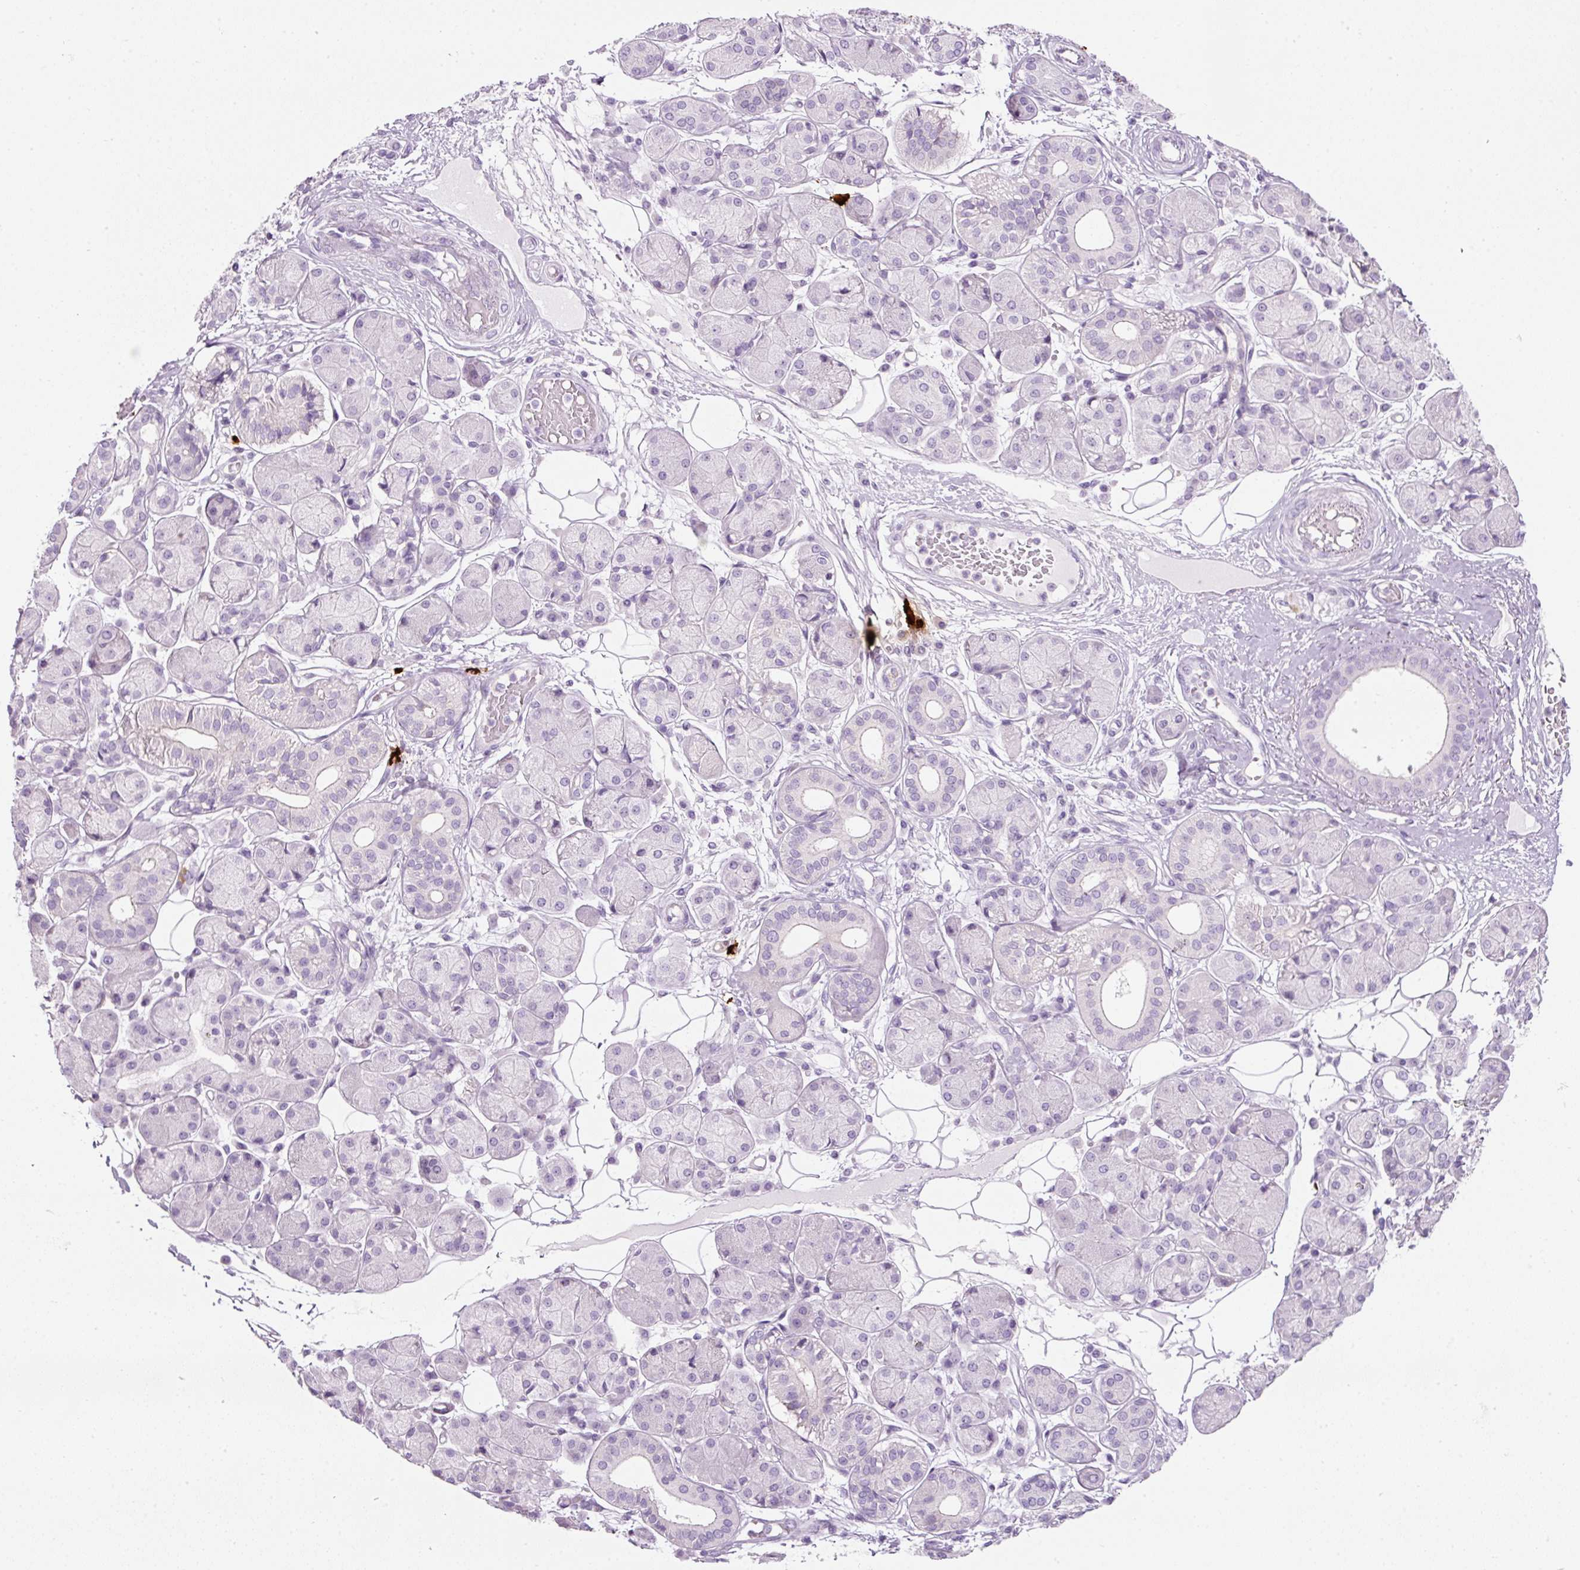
{"staining": {"intensity": "negative", "quantity": "none", "location": "none"}, "tissue": "salivary gland", "cell_type": "Glandular cells", "image_type": "normal", "snomed": [{"axis": "morphology", "description": "Squamous cell carcinoma, NOS"}, {"axis": "topography", "description": "Skin"}, {"axis": "topography", "description": "Head-Neck"}], "caption": "This histopathology image is of normal salivary gland stained with immunohistochemistry to label a protein in brown with the nuclei are counter-stained blue. There is no staining in glandular cells.", "gene": "CMA1", "patient": {"sex": "male", "age": 80}}